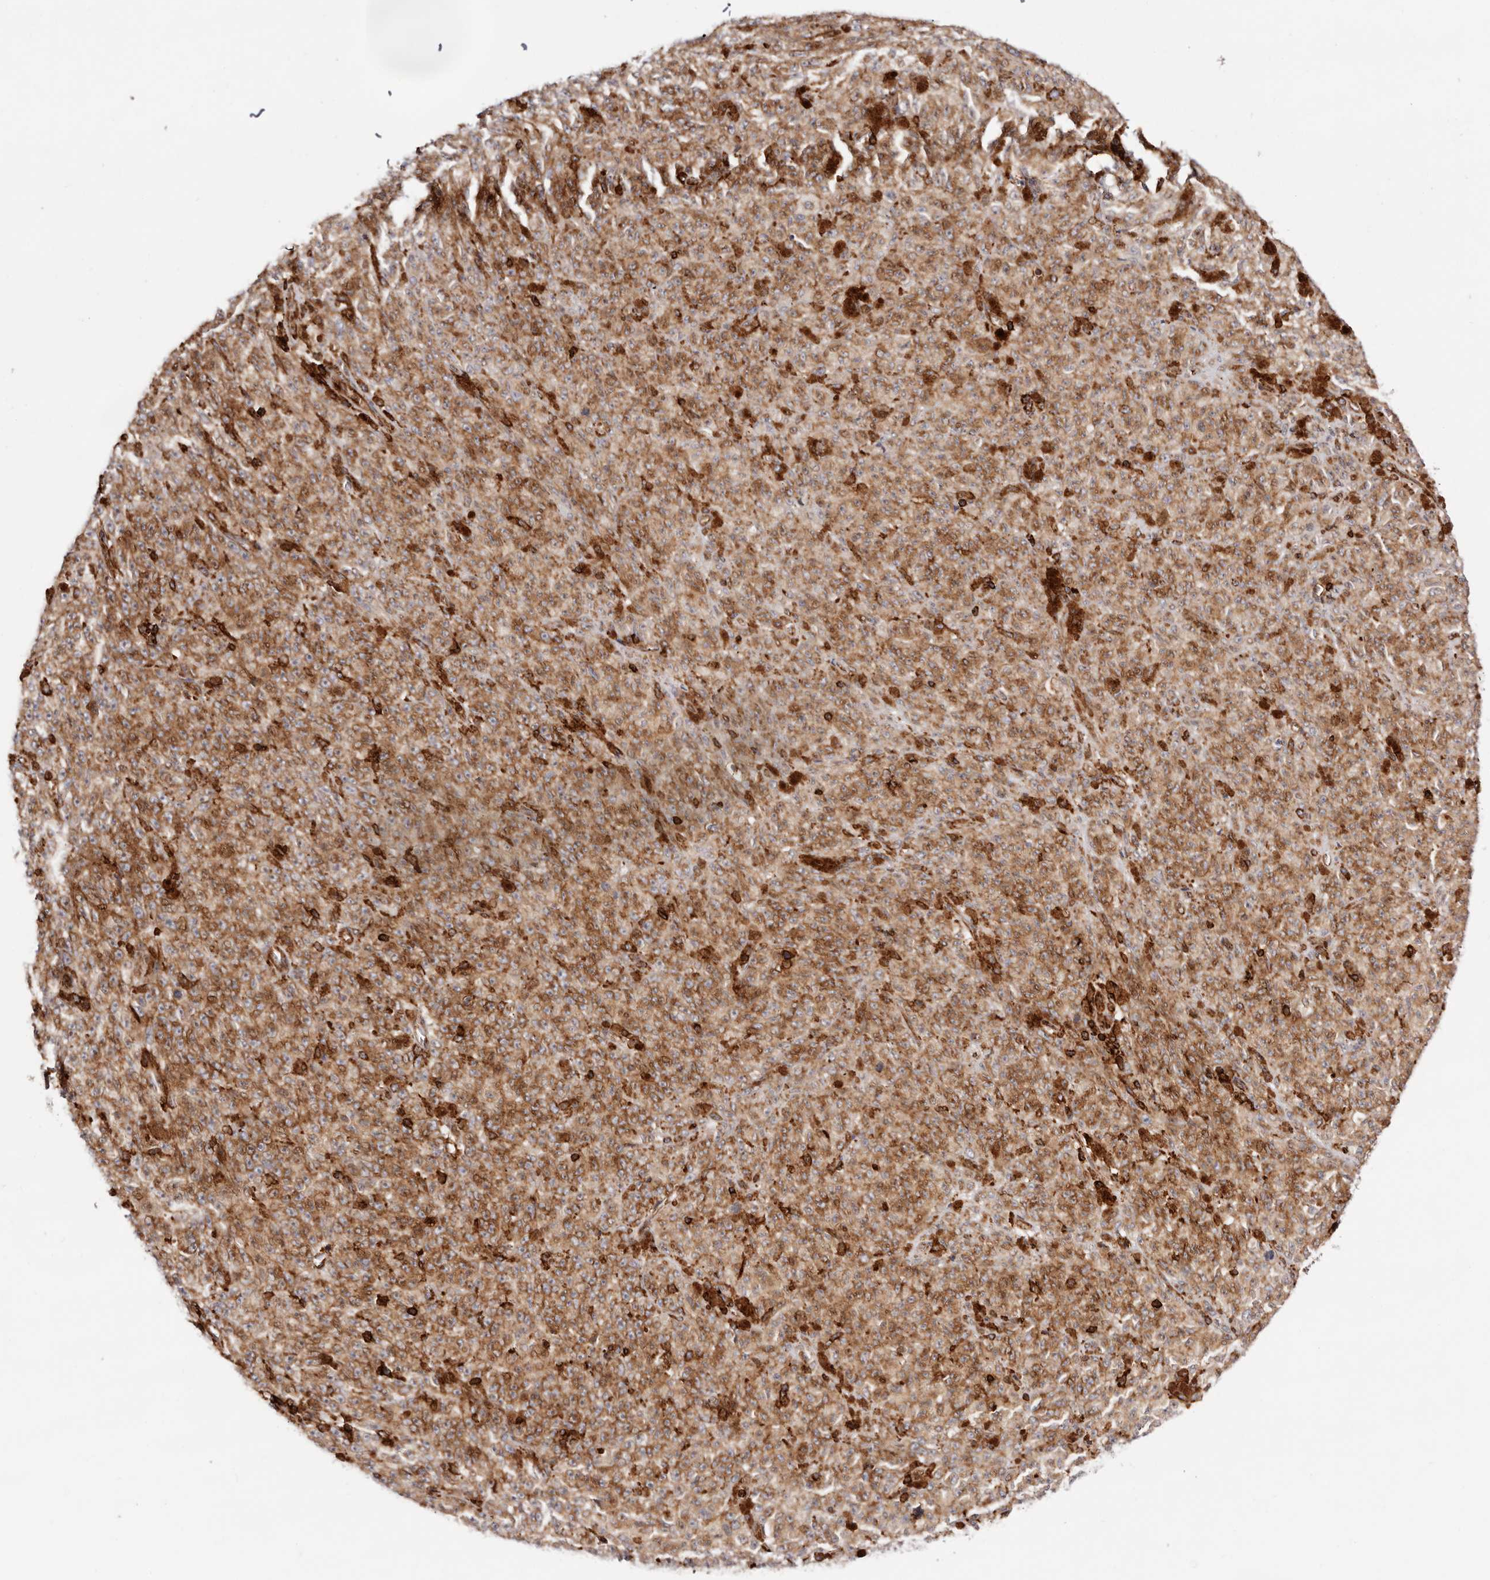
{"staining": {"intensity": "strong", "quantity": ">75%", "location": "cytoplasmic/membranous"}, "tissue": "melanoma", "cell_type": "Tumor cells", "image_type": "cancer", "snomed": [{"axis": "morphology", "description": "Malignant melanoma, NOS"}, {"axis": "topography", "description": "Skin"}], "caption": "Malignant melanoma tissue reveals strong cytoplasmic/membranous positivity in about >75% of tumor cells, visualized by immunohistochemistry.", "gene": "PTPN22", "patient": {"sex": "female", "age": 82}}